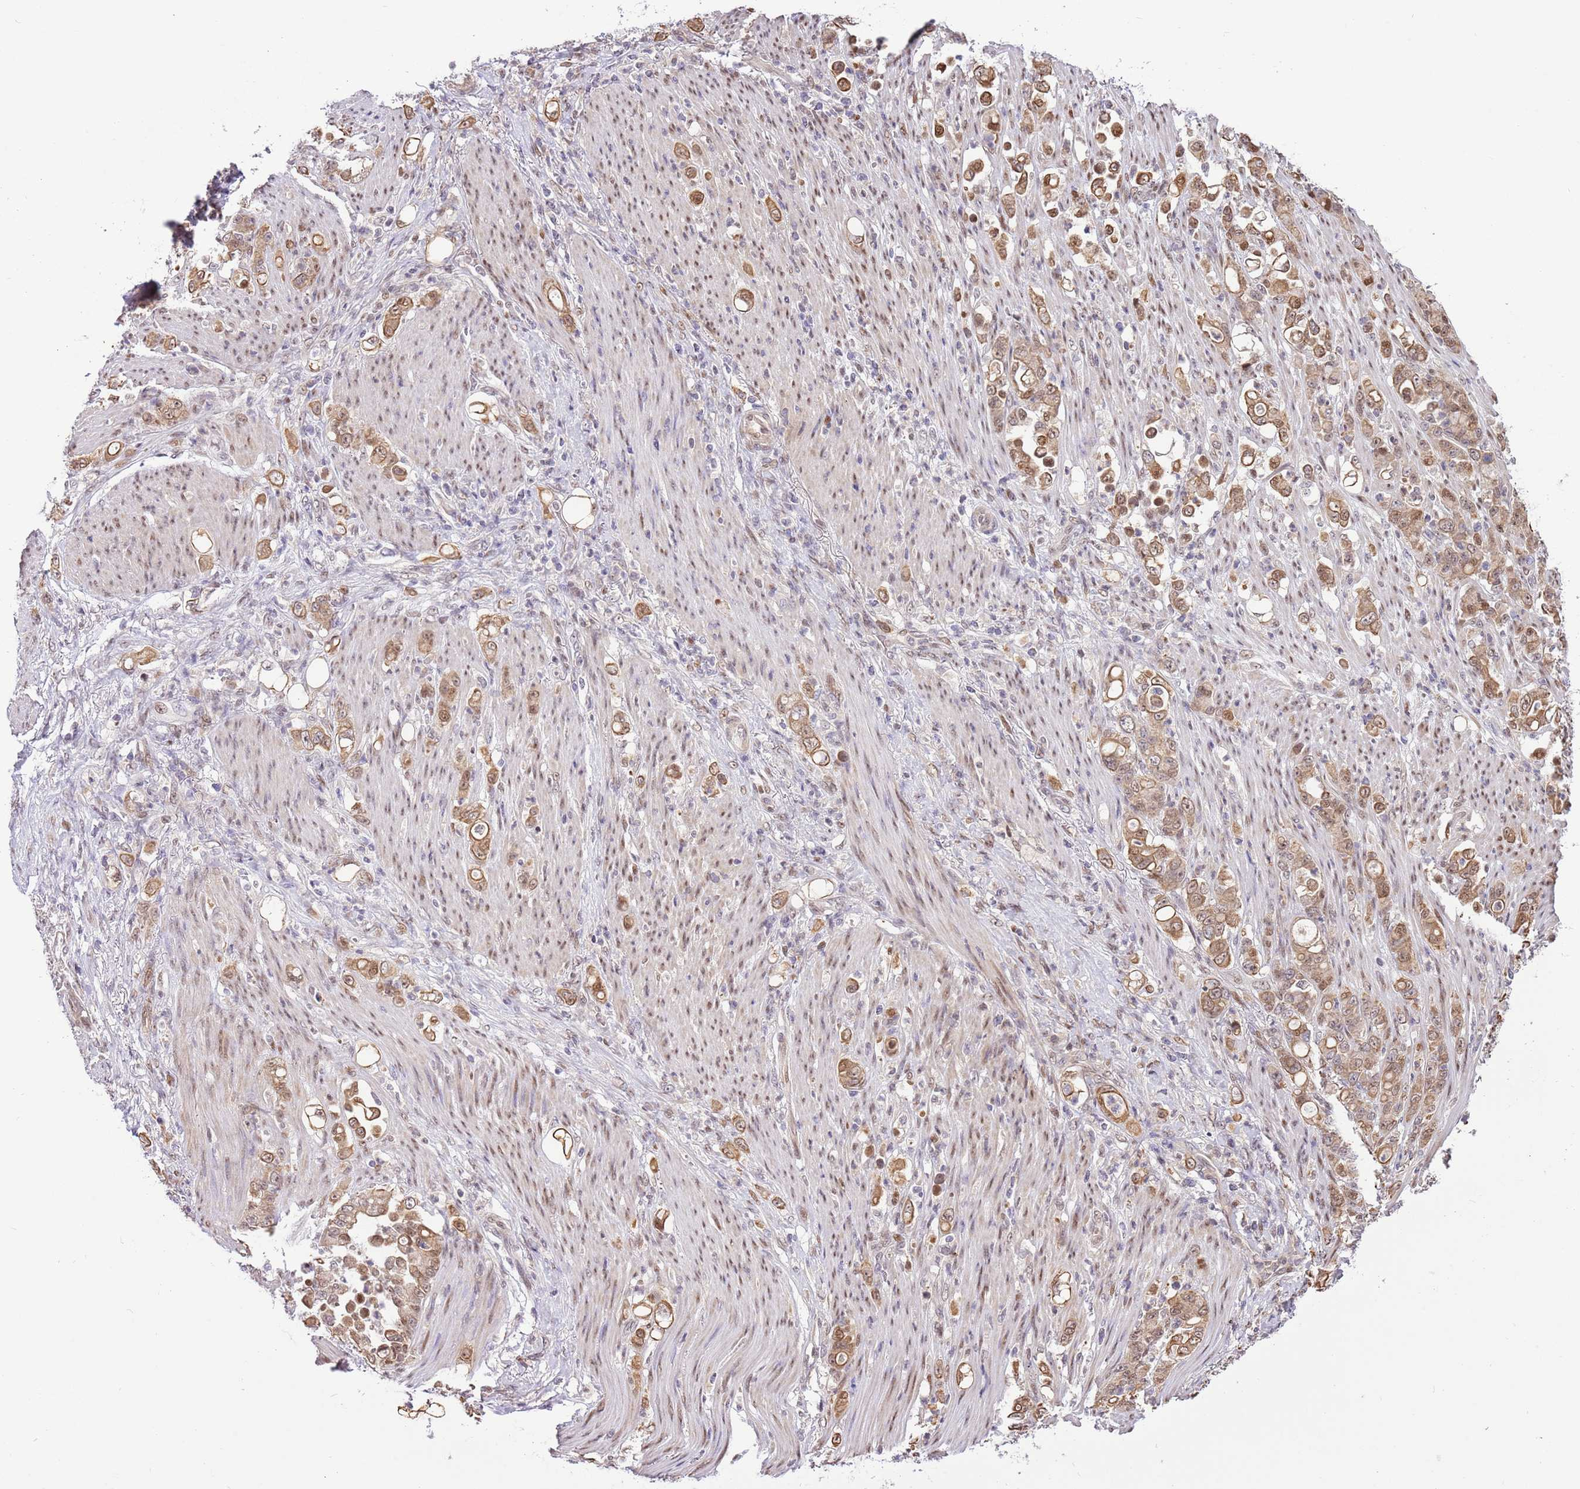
{"staining": {"intensity": "moderate", "quantity": ">75%", "location": "cytoplasmic/membranous,nuclear"}, "tissue": "stomach cancer", "cell_type": "Tumor cells", "image_type": "cancer", "snomed": [{"axis": "morphology", "description": "Normal tissue, NOS"}, {"axis": "morphology", "description": "Adenocarcinoma, NOS"}, {"axis": "topography", "description": "Stomach"}], "caption": "Immunohistochemical staining of human stomach adenocarcinoma displays medium levels of moderate cytoplasmic/membranous and nuclear expression in about >75% of tumor cells. The protein of interest is shown in brown color, while the nuclei are stained blue.", "gene": "RFK", "patient": {"sex": "female", "age": 79}}